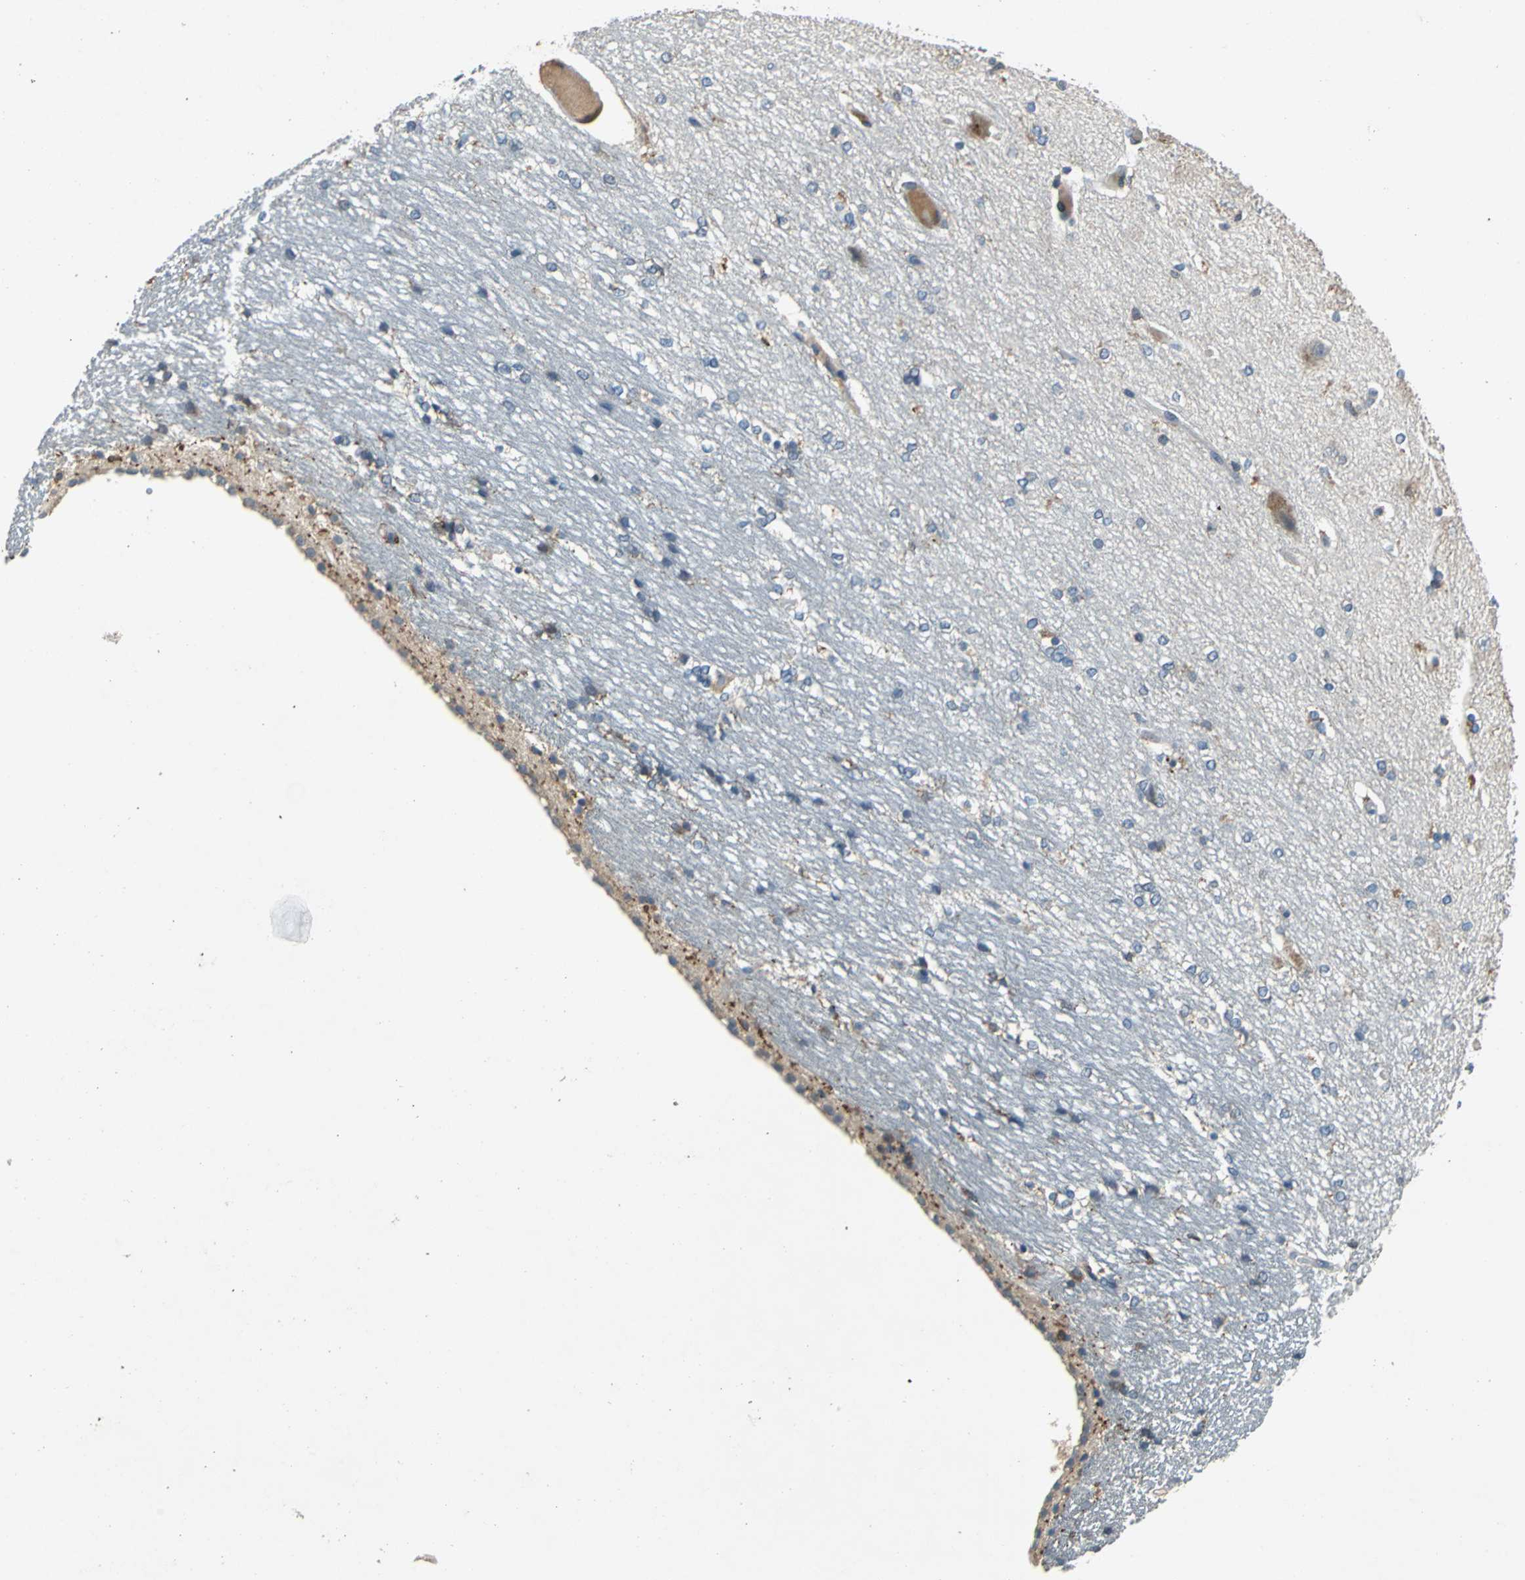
{"staining": {"intensity": "moderate", "quantity": "25%-75%", "location": "cytoplasmic/membranous"}, "tissue": "hippocampus", "cell_type": "Glial cells", "image_type": "normal", "snomed": [{"axis": "morphology", "description": "Normal tissue, NOS"}, {"axis": "topography", "description": "Hippocampus"}], "caption": "High-magnification brightfield microscopy of normal hippocampus stained with DAB (brown) and counterstained with hematoxylin (blue). glial cells exhibit moderate cytoplasmic/membranous positivity is identified in approximately25%-75% of cells.", "gene": "SLC19A2", "patient": {"sex": "female", "age": 19}}